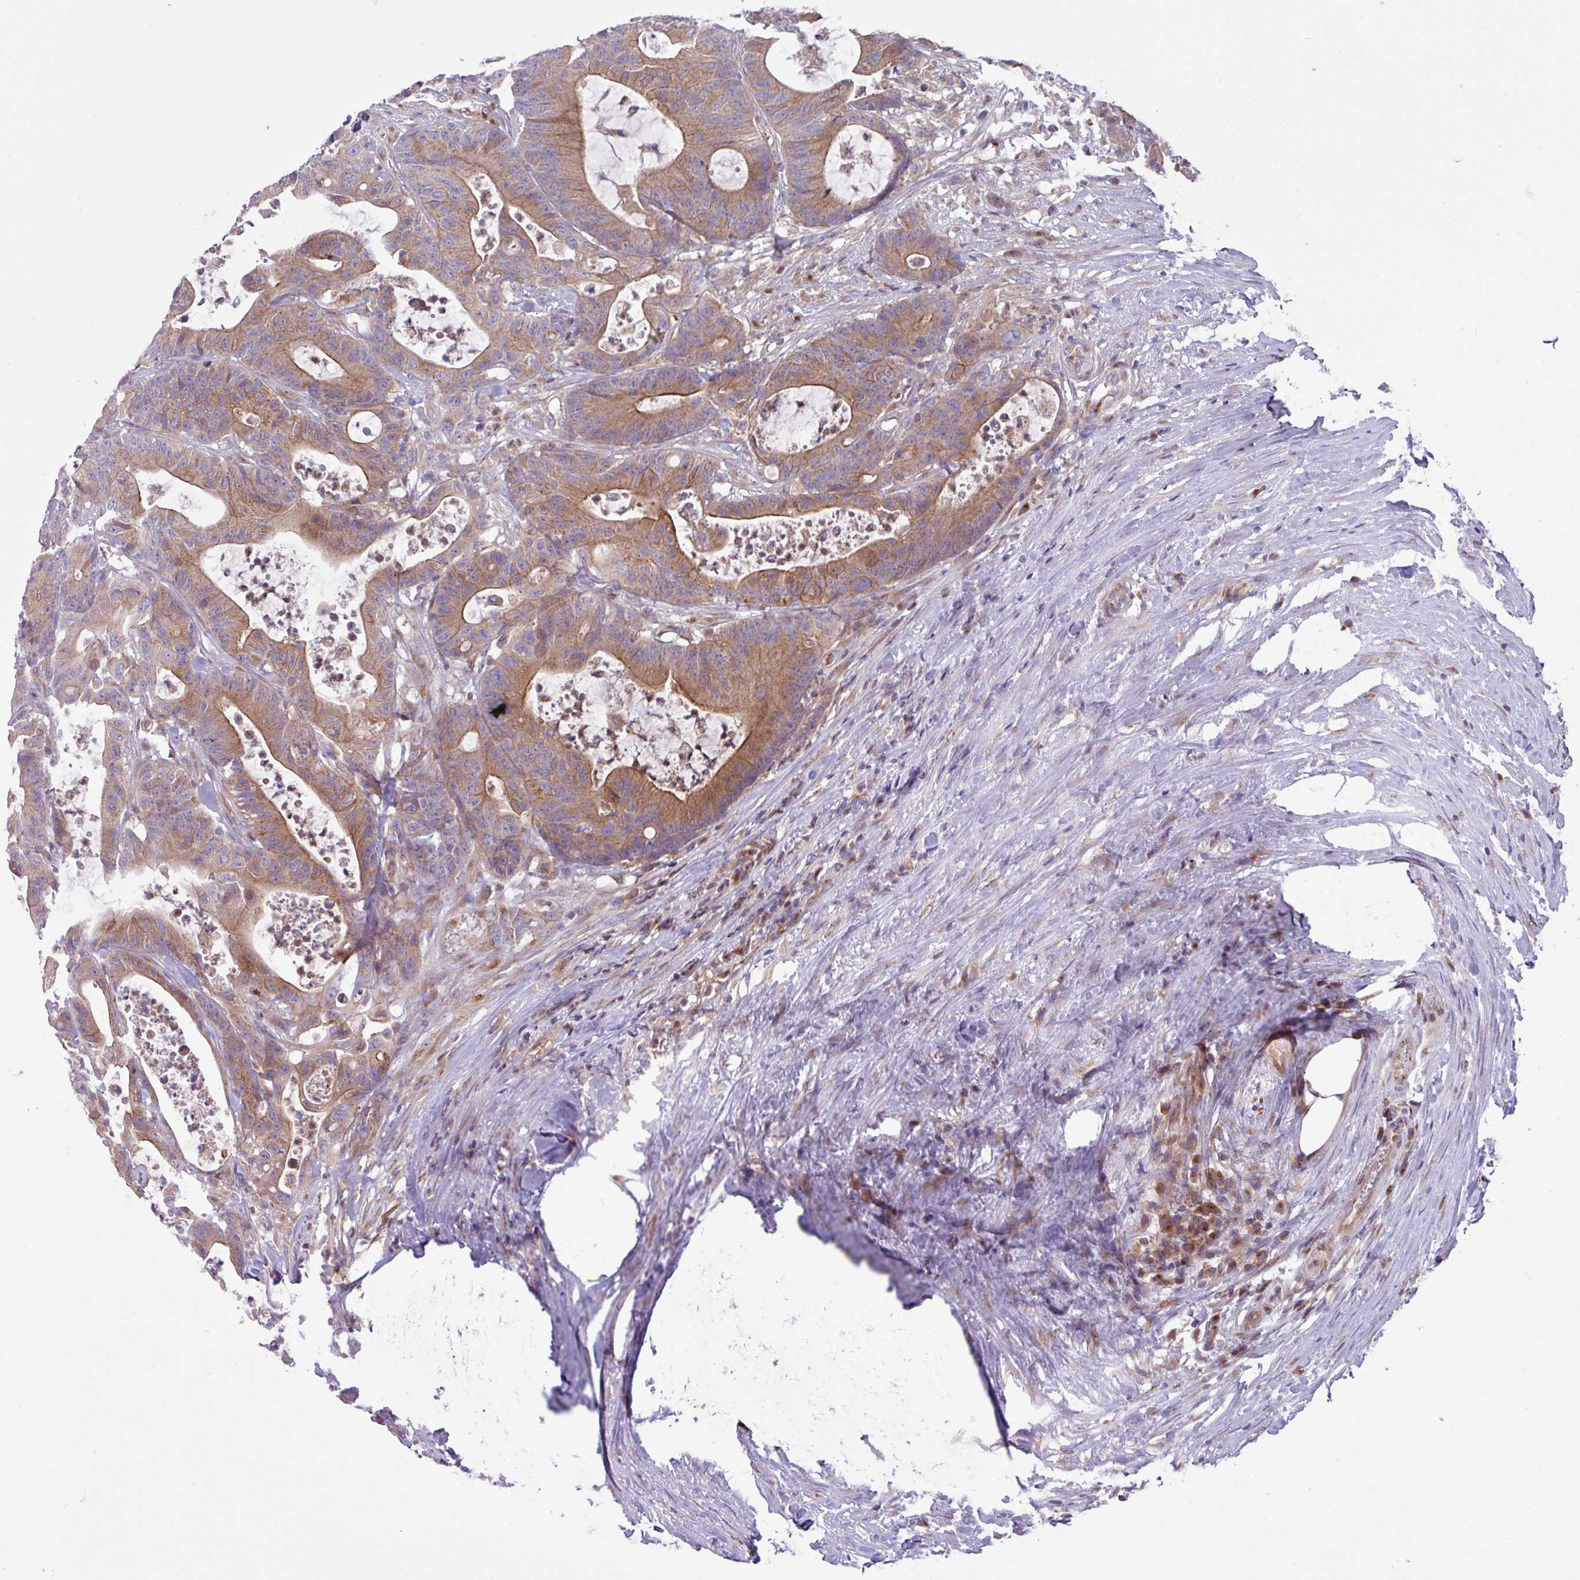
{"staining": {"intensity": "moderate", "quantity": ">75%", "location": "cytoplasmic/membranous"}, "tissue": "colorectal cancer", "cell_type": "Tumor cells", "image_type": "cancer", "snomed": [{"axis": "morphology", "description": "Adenocarcinoma, NOS"}, {"axis": "topography", "description": "Colon"}], "caption": "Colorectal cancer (adenocarcinoma) tissue exhibits moderate cytoplasmic/membranous positivity in about >75% of tumor cells", "gene": "RAB19", "patient": {"sex": "female", "age": 84}}